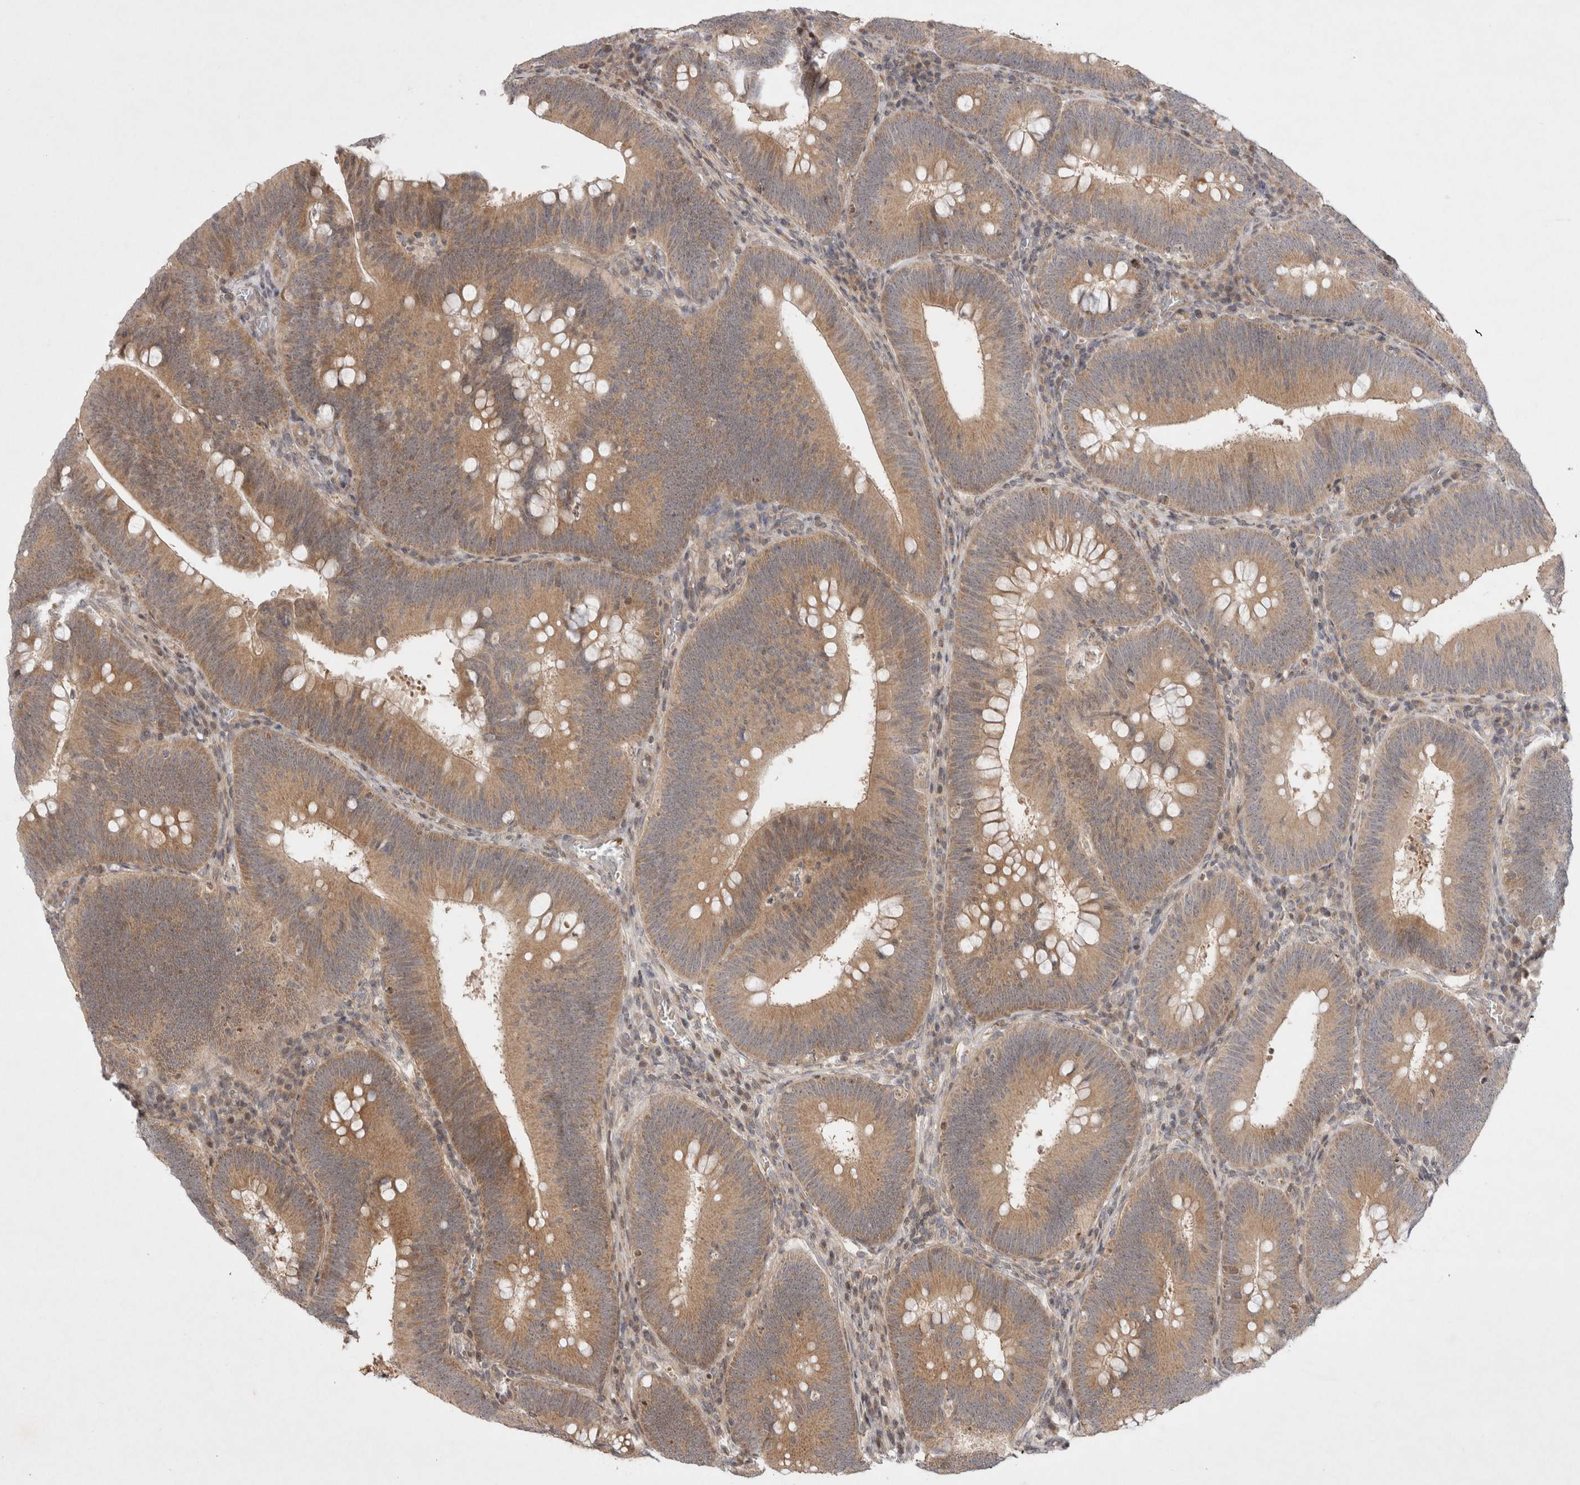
{"staining": {"intensity": "moderate", "quantity": ">75%", "location": "cytoplasmic/membranous"}, "tissue": "colorectal cancer", "cell_type": "Tumor cells", "image_type": "cancer", "snomed": [{"axis": "morphology", "description": "Normal tissue, NOS"}, {"axis": "topography", "description": "Colon"}], "caption": "IHC (DAB) staining of human colorectal cancer demonstrates moderate cytoplasmic/membranous protein staining in about >75% of tumor cells. (DAB IHC with brightfield microscopy, high magnification).", "gene": "EIF2AK1", "patient": {"sex": "female", "age": 82}}